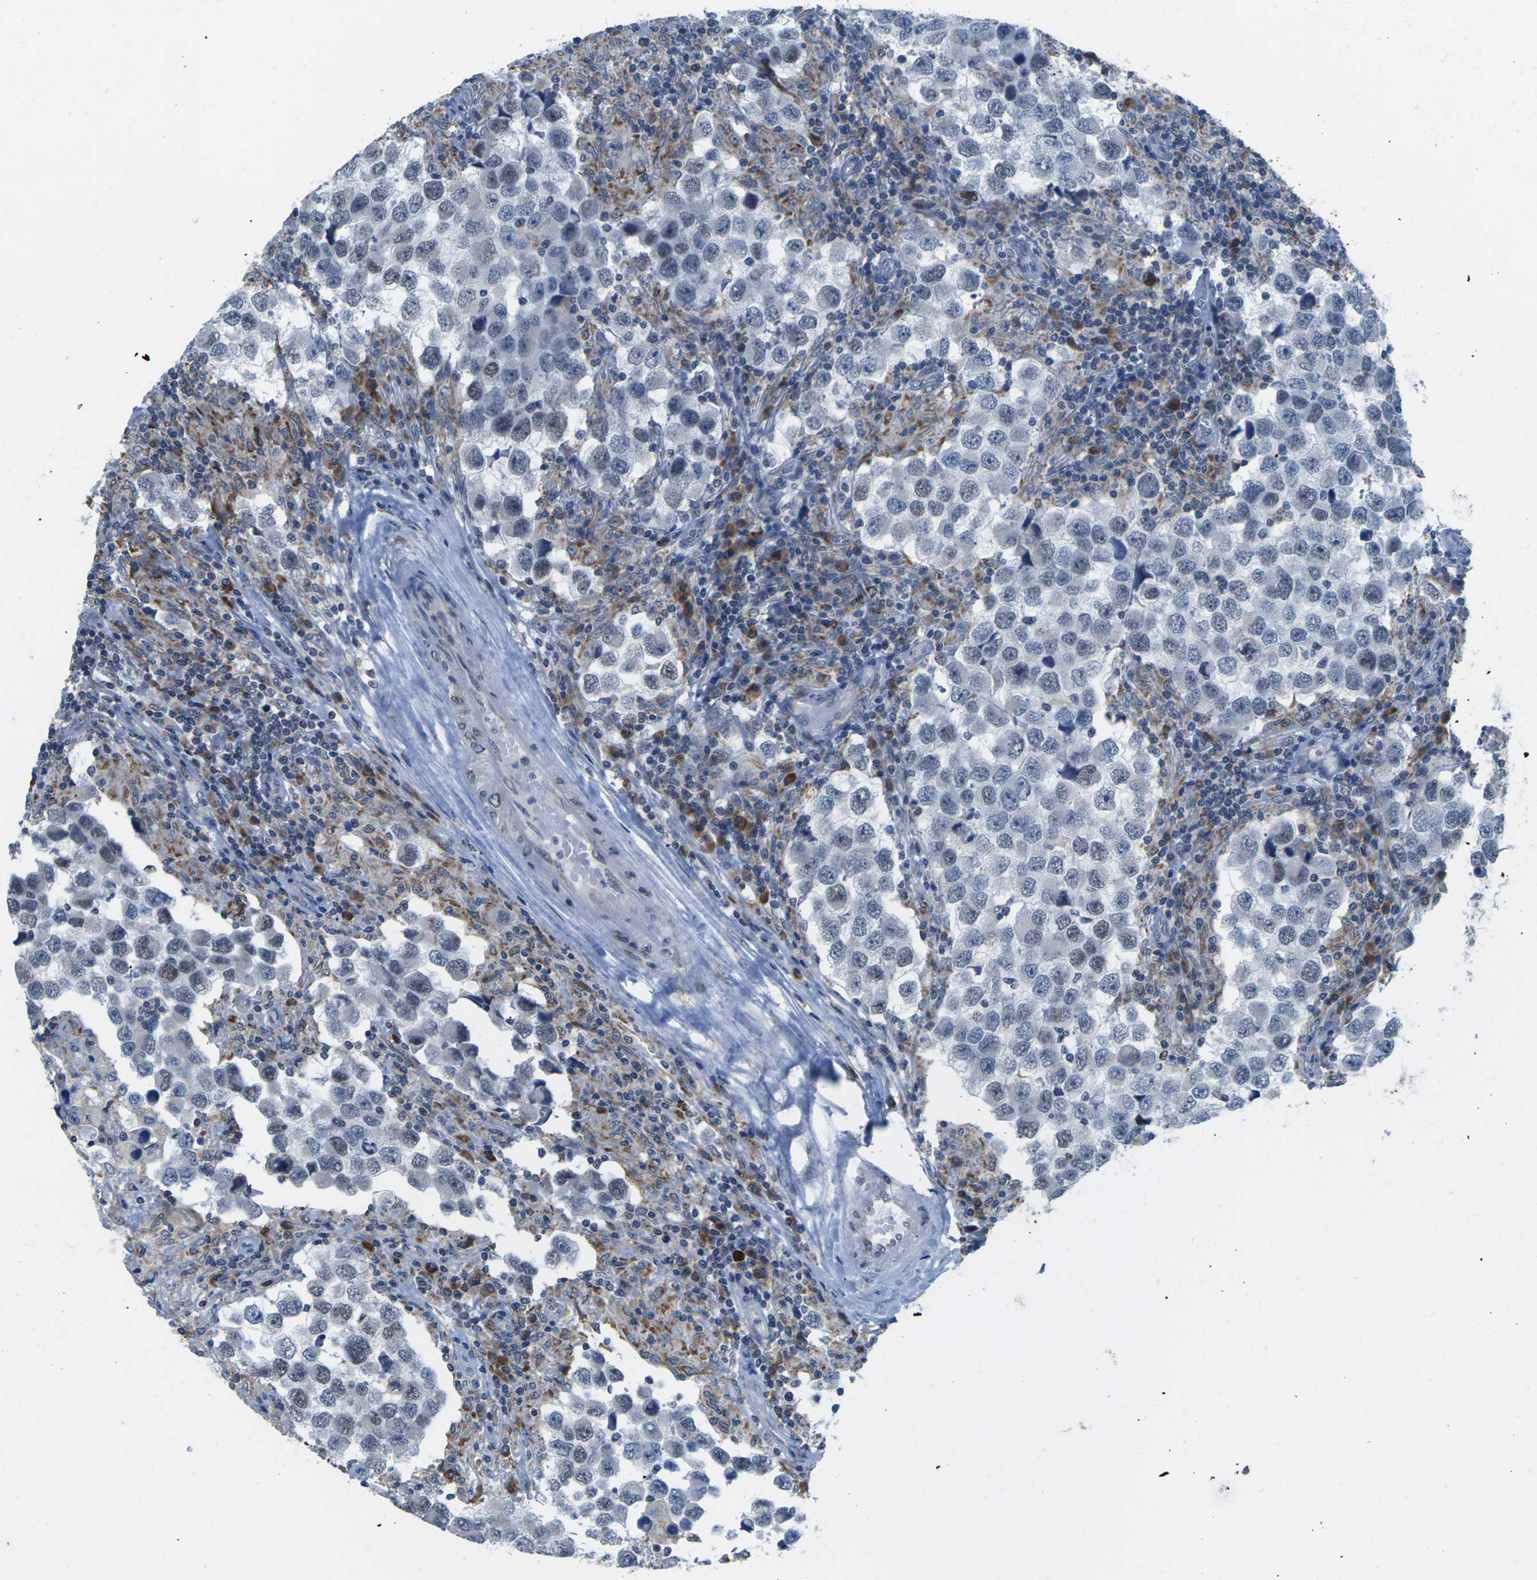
{"staining": {"intensity": "negative", "quantity": "none", "location": "none"}, "tissue": "testis cancer", "cell_type": "Tumor cells", "image_type": "cancer", "snomed": [{"axis": "morphology", "description": "Carcinoma, Embryonal, NOS"}, {"axis": "topography", "description": "Testis"}], "caption": "High power microscopy image of an immunohistochemistry (IHC) micrograph of testis cancer (embryonal carcinoma), revealing no significant expression in tumor cells. (Stains: DAB (3,3'-diaminobenzidine) immunohistochemistry (IHC) with hematoxylin counter stain, Microscopy: brightfield microscopy at high magnification).", "gene": "PDZK1IP1", "patient": {"sex": "male", "age": 21}}